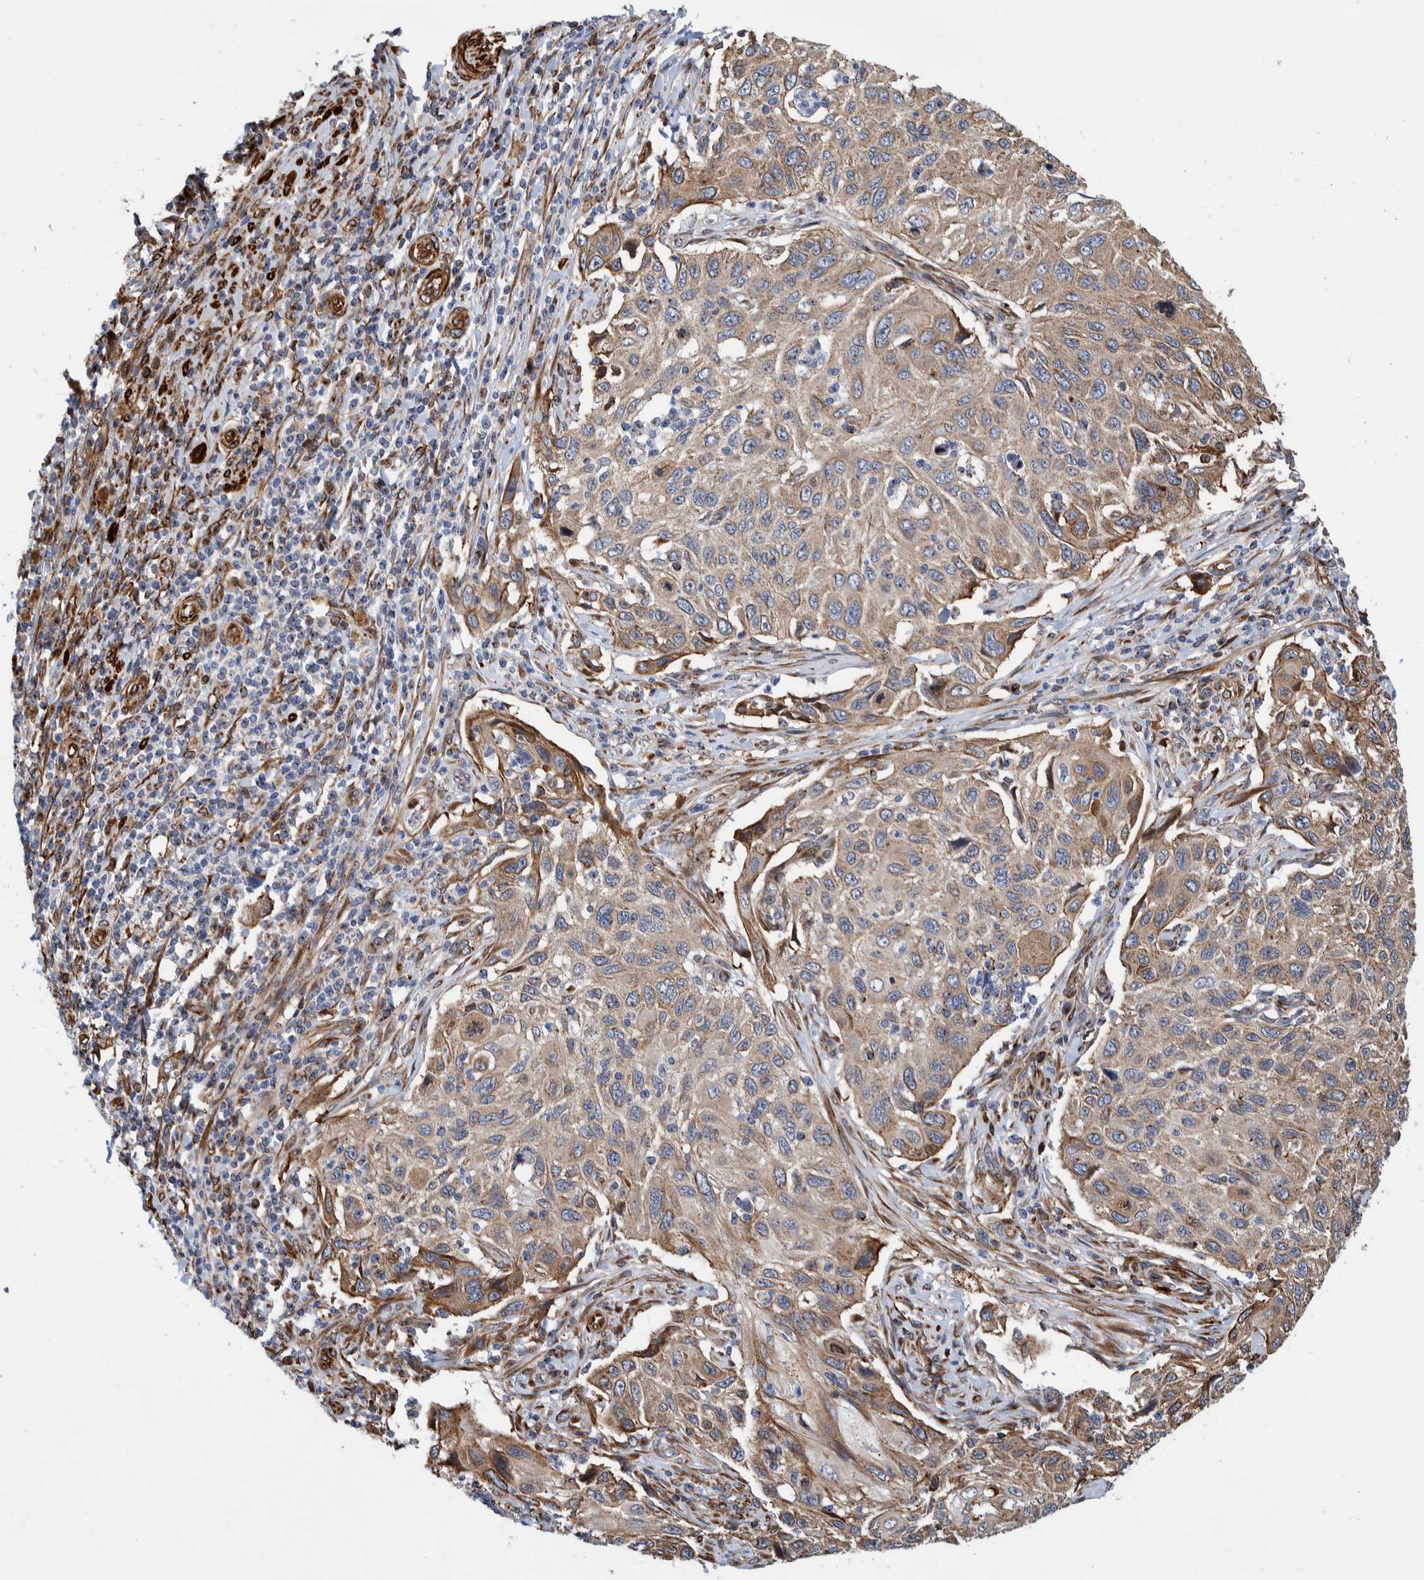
{"staining": {"intensity": "moderate", "quantity": ">75%", "location": "cytoplasmic/membranous"}, "tissue": "cervical cancer", "cell_type": "Tumor cells", "image_type": "cancer", "snomed": [{"axis": "morphology", "description": "Squamous cell carcinoma, NOS"}, {"axis": "topography", "description": "Cervix"}], "caption": "This photomicrograph reveals cervical cancer (squamous cell carcinoma) stained with immunohistochemistry to label a protein in brown. The cytoplasmic/membranous of tumor cells show moderate positivity for the protein. Nuclei are counter-stained blue.", "gene": "CCDC57", "patient": {"sex": "female", "age": 70}}